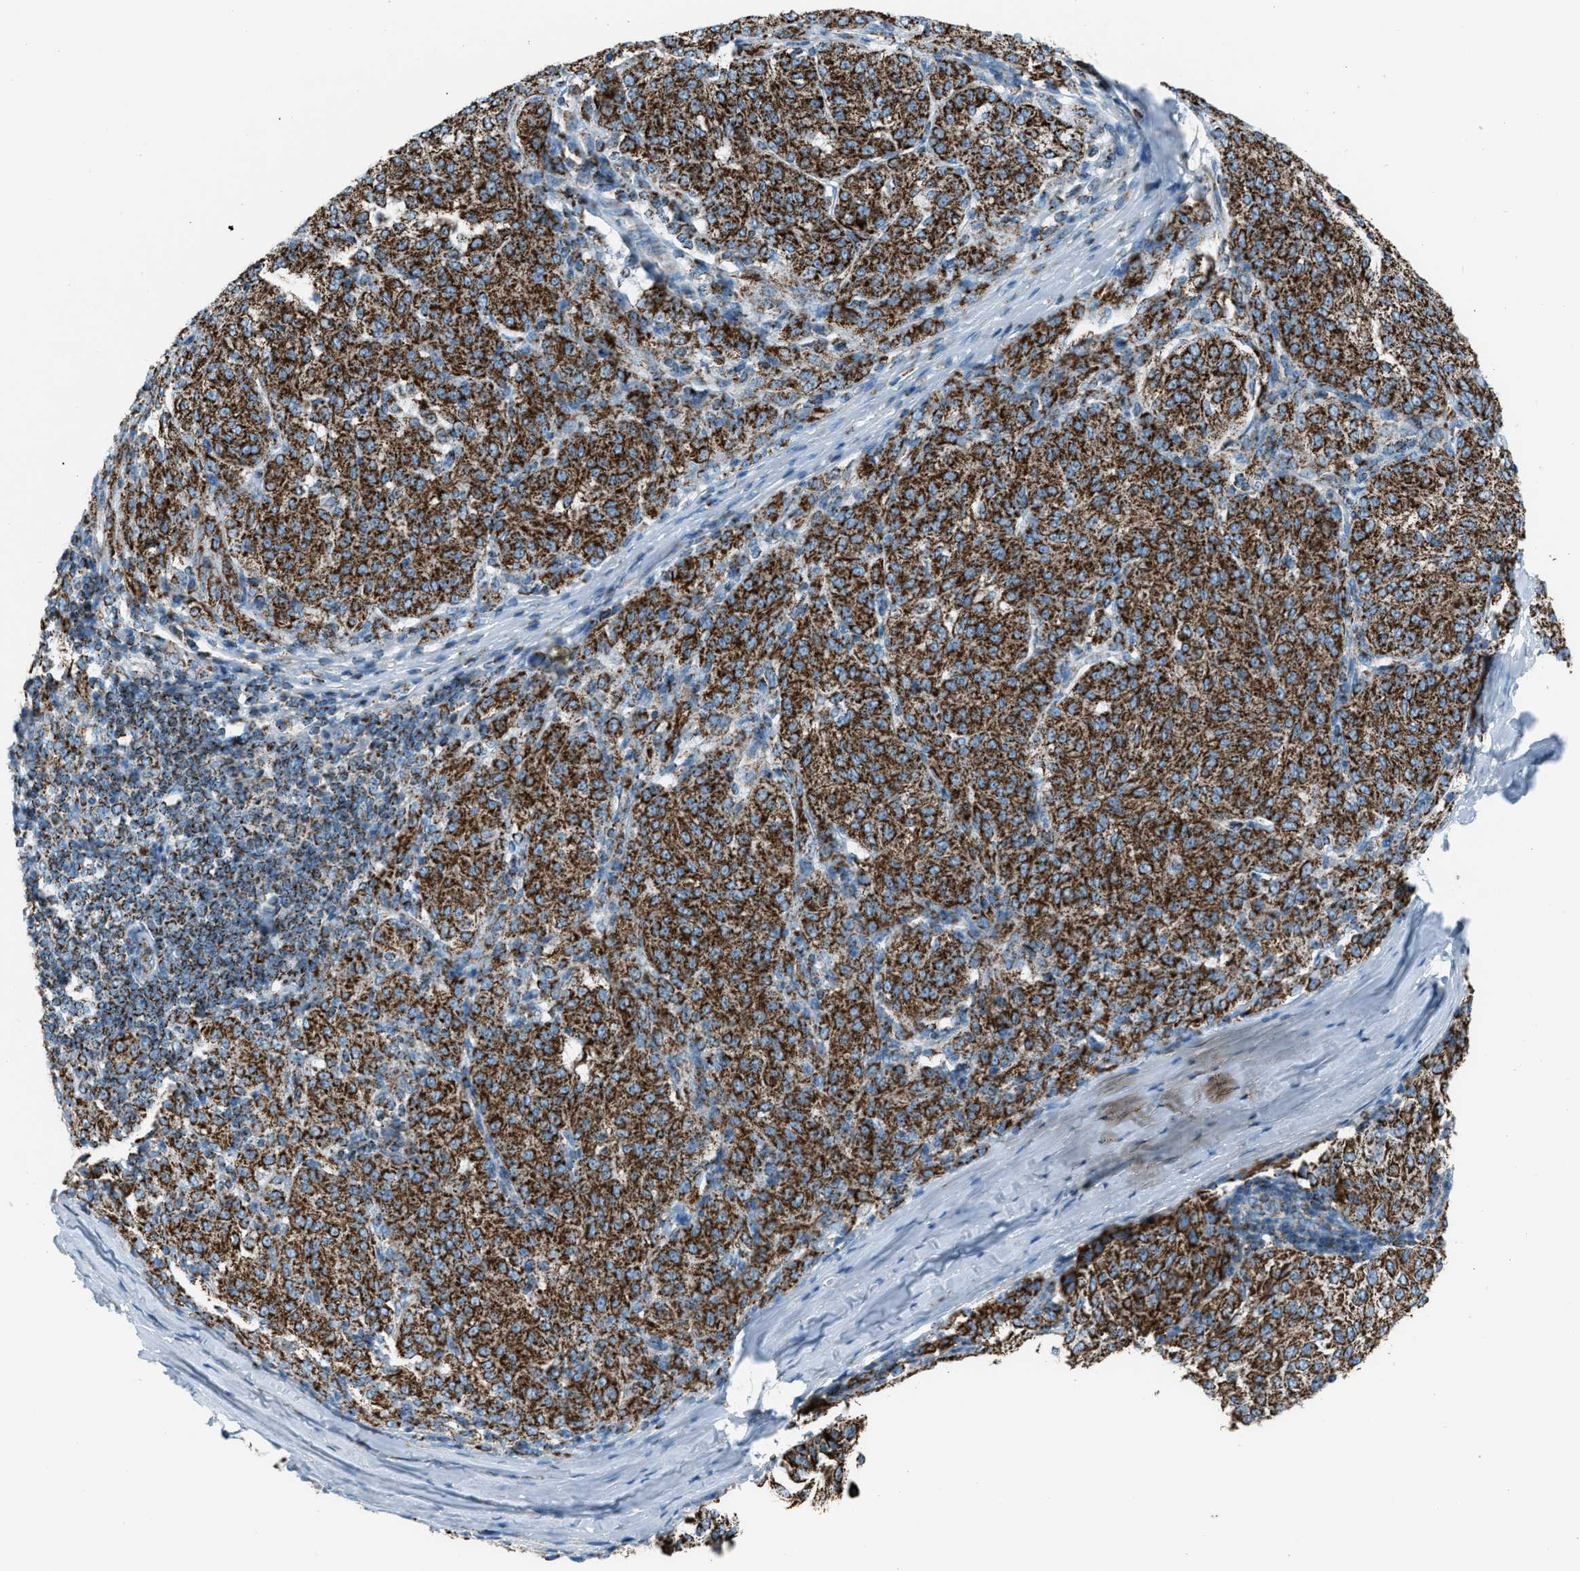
{"staining": {"intensity": "strong", "quantity": ">75%", "location": "cytoplasmic/membranous"}, "tissue": "melanoma", "cell_type": "Tumor cells", "image_type": "cancer", "snomed": [{"axis": "morphology", "description": "Malignant melanoma, NOS"}, {"axis": "topography", "description": "Skin"}], "caption": "Protein staining shows strong cytoplasmic/membranous staining in about >75% of tumor cells in melanoma. Using DAB (brown) and hematoxylin (blue) stains, captured at high magnification using brightfield microscopy.", "gene": "MDH2", "patient": {"sex": "female", "age": 72}}